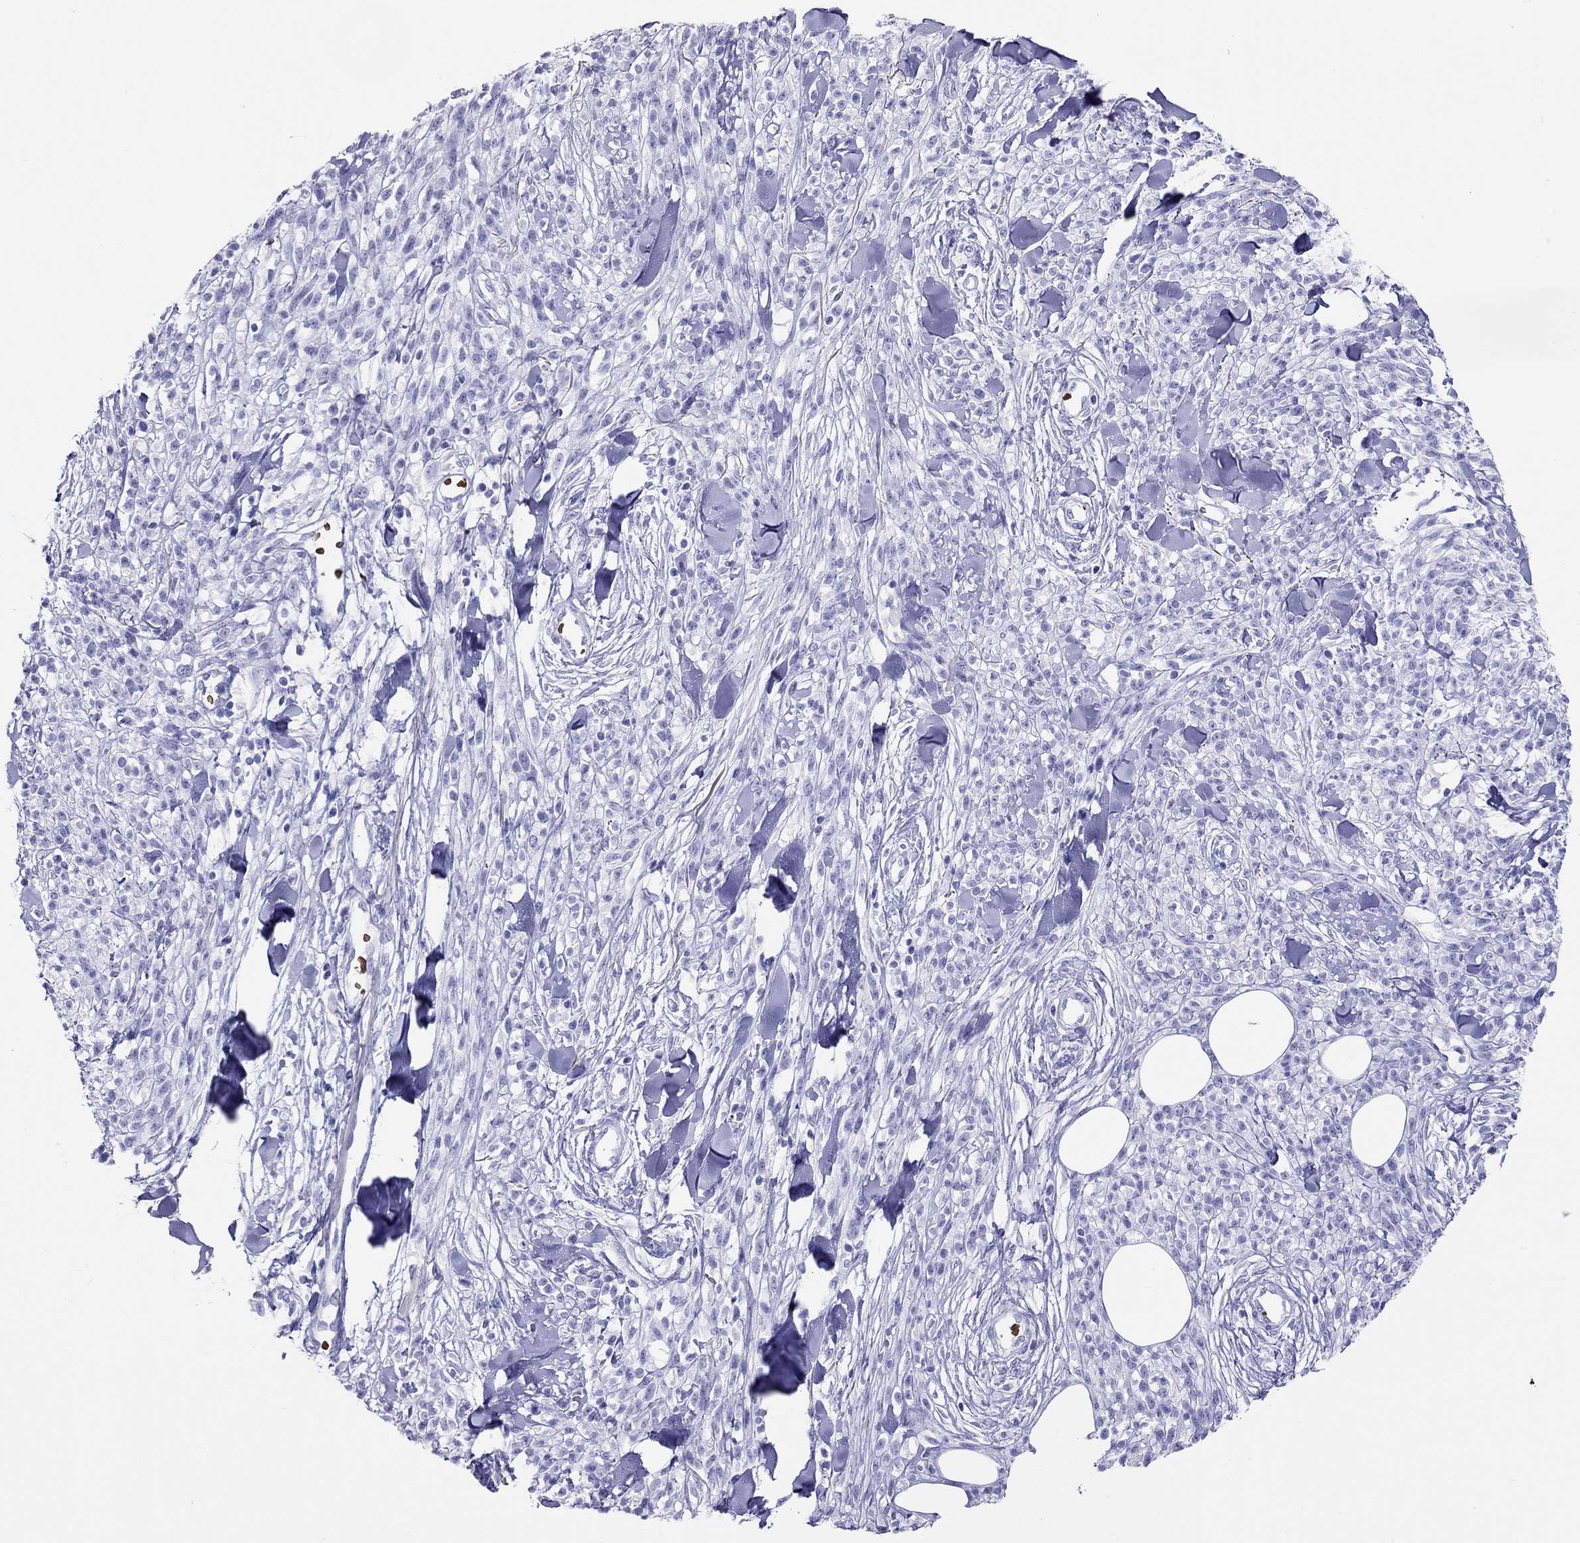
{"staining": {"intensity": "negative", "quantity": "none", "location": "none"}, "tissue": "melanoma", "cell_type": "Tumor cells", "image_type": "cancer", "snomed": [{"axis": "morphology", "description": "Malignant melanoma, NOS"}, {"axis": "topography", "description": "Skin"}, {"axis": "topography", "description": "Skin of trunk"}], "caption": "This is an IHC histopathology image of human malignant melanoma. There is no positivity in tumor cells.", "gene": "PTPRN", "patient": {"sex": "male", "age": 74}}